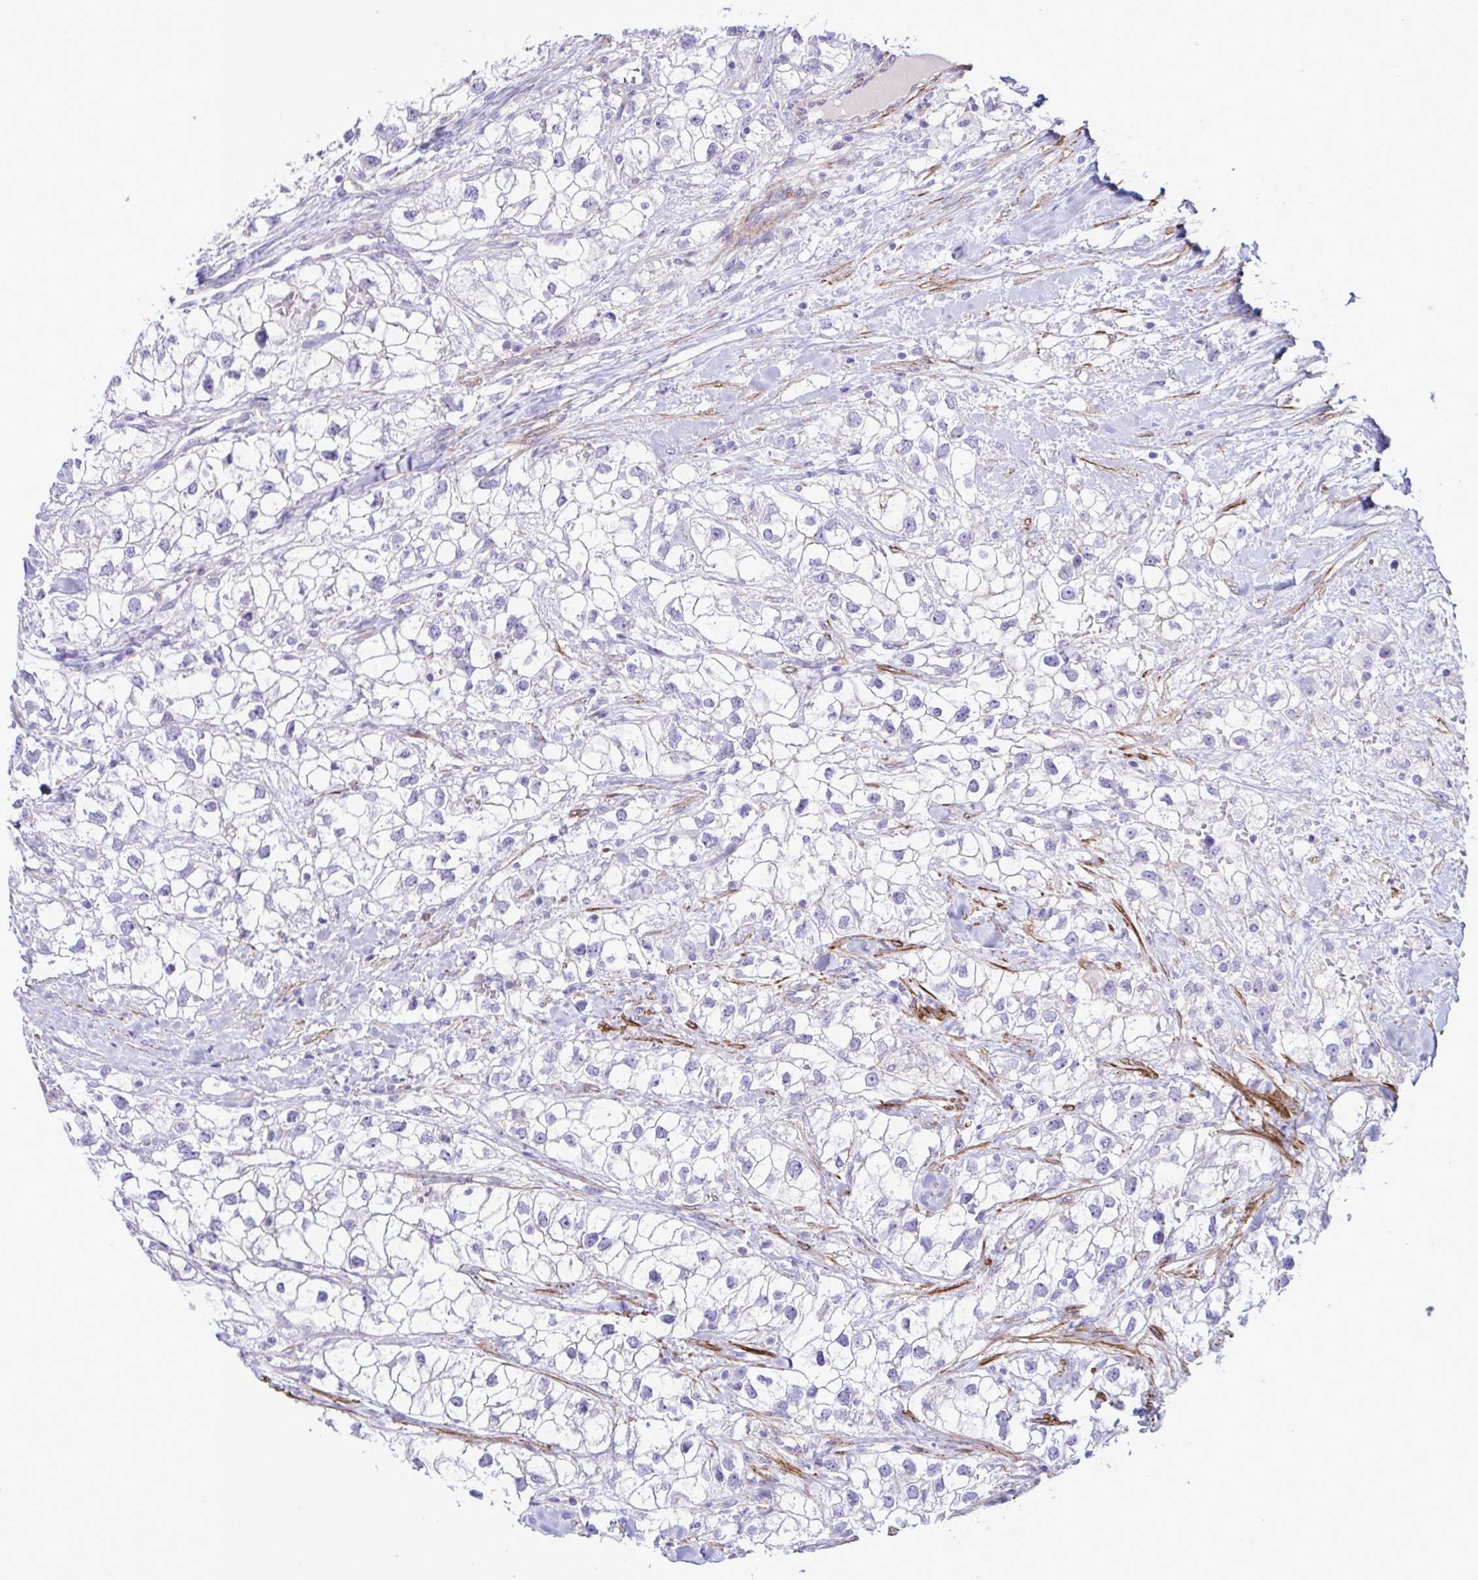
{"staining": {"intensity": "negative", "quantity": "none", "location": "none"}, "tissue": "renal cancer", "cell_type": "Tumor cells", "image_type": "cancer", "snomed": [{"axis": "morphology", "description": "Adenocarcinoma, NOS"}, {"axis": "topography", "description": "Kidney"}], "caption": "Tumor cells are negative for protein expression in human renal cancer (adenocarcinoma).", "gene": "SYNPO2L", "patient": {"sex": "male", "age": 59}}